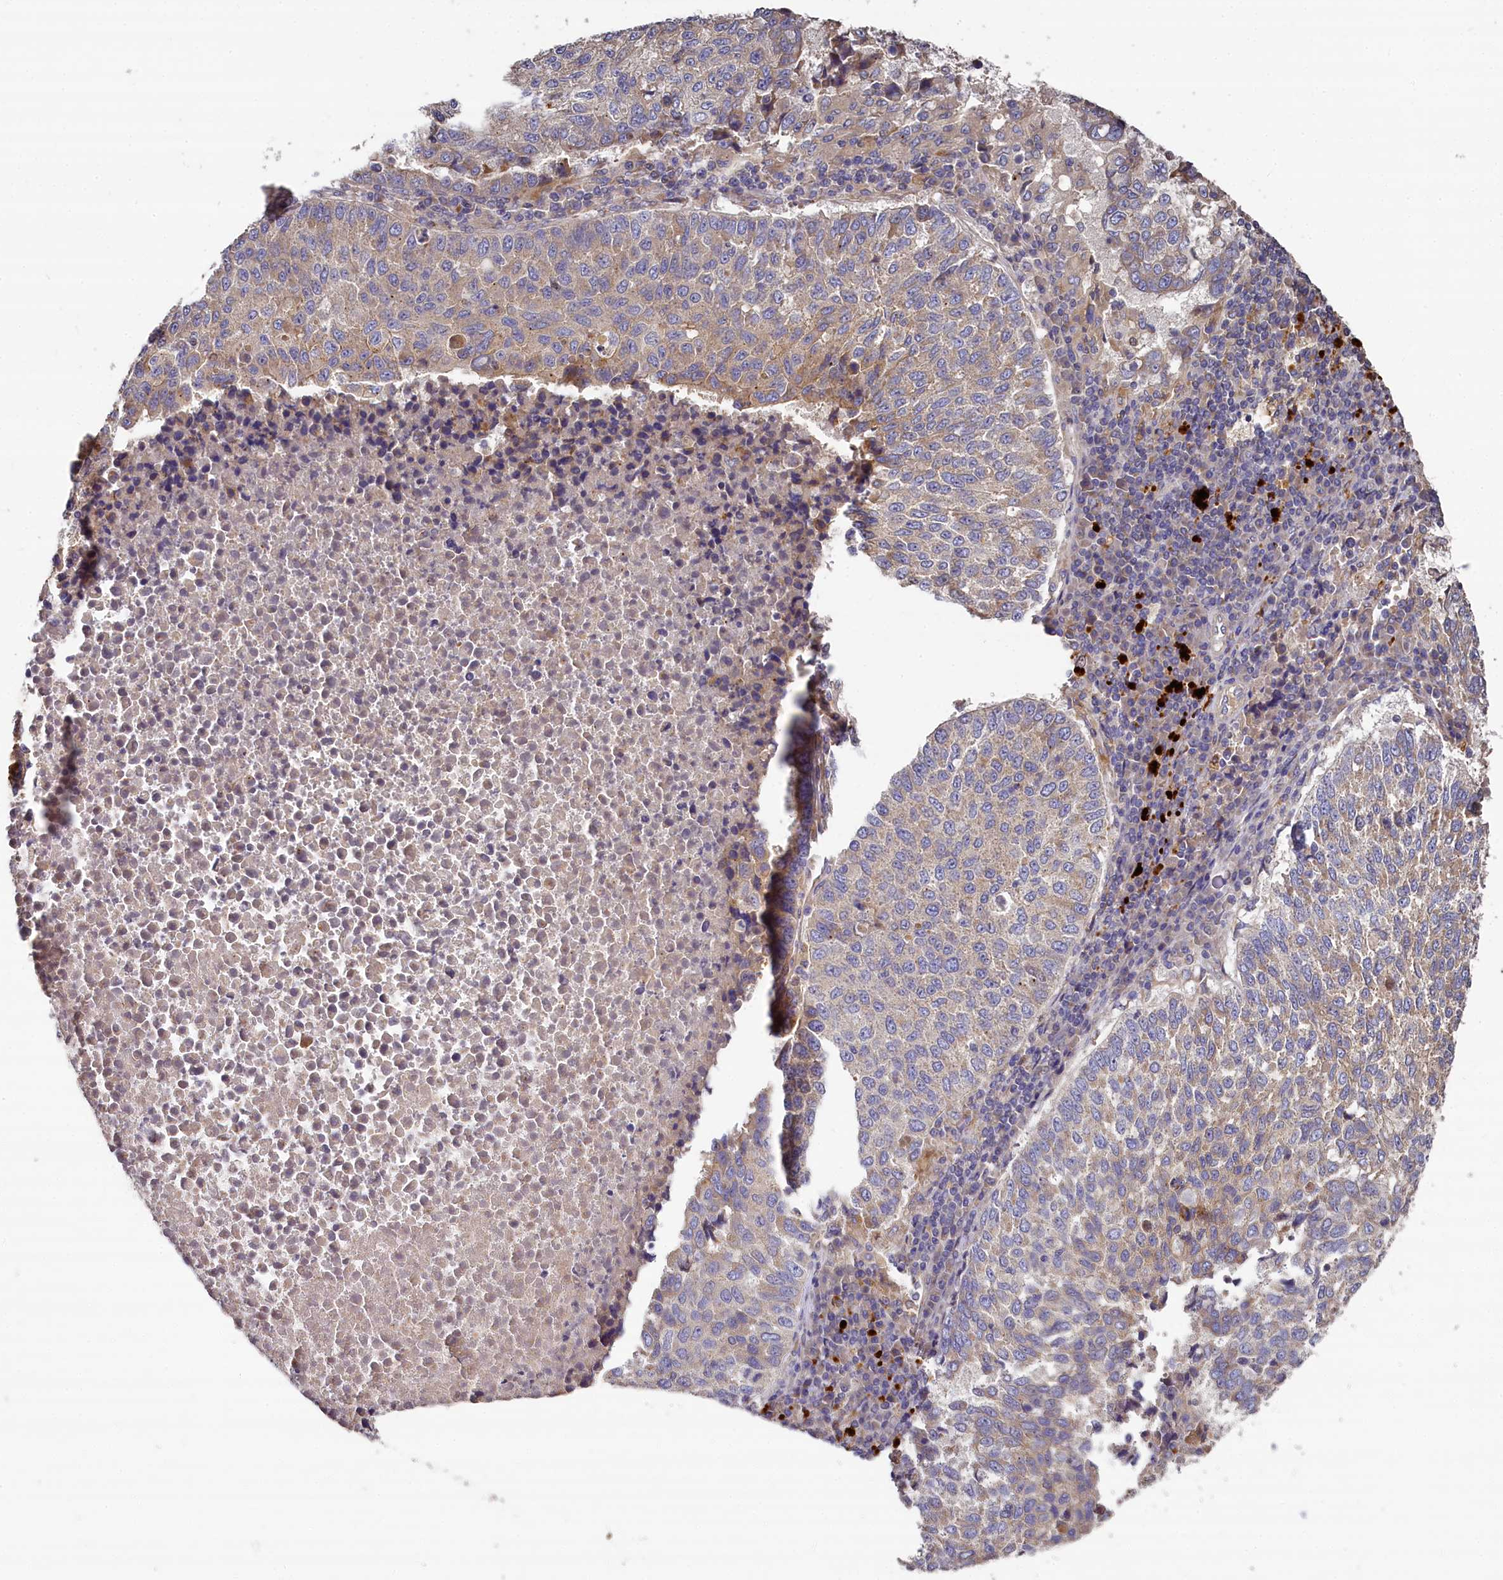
{"staining": {"intensity": "moderate", "quantity": "25%-75%", "location": "cytoplasmic/membranous"}, "tissue": "lung cancer", "cell_type": "Tumor cells", "image_type": "cancer", "snomed": [{"axis": "morphology", "description": "Squamous cell carcinoma, NOS"}, {"axis": "topography", "description": "Lung"}], "caption": "Squamous cell carcinoma (lung) tissue exhibits moderate cytoplasmic/membranous staining in approximately 25%-75% of tumor cells, visualized by immunohistochemistry.", "gene": "SPRYD3", "patient": {"sex": "male", "age": 73}}